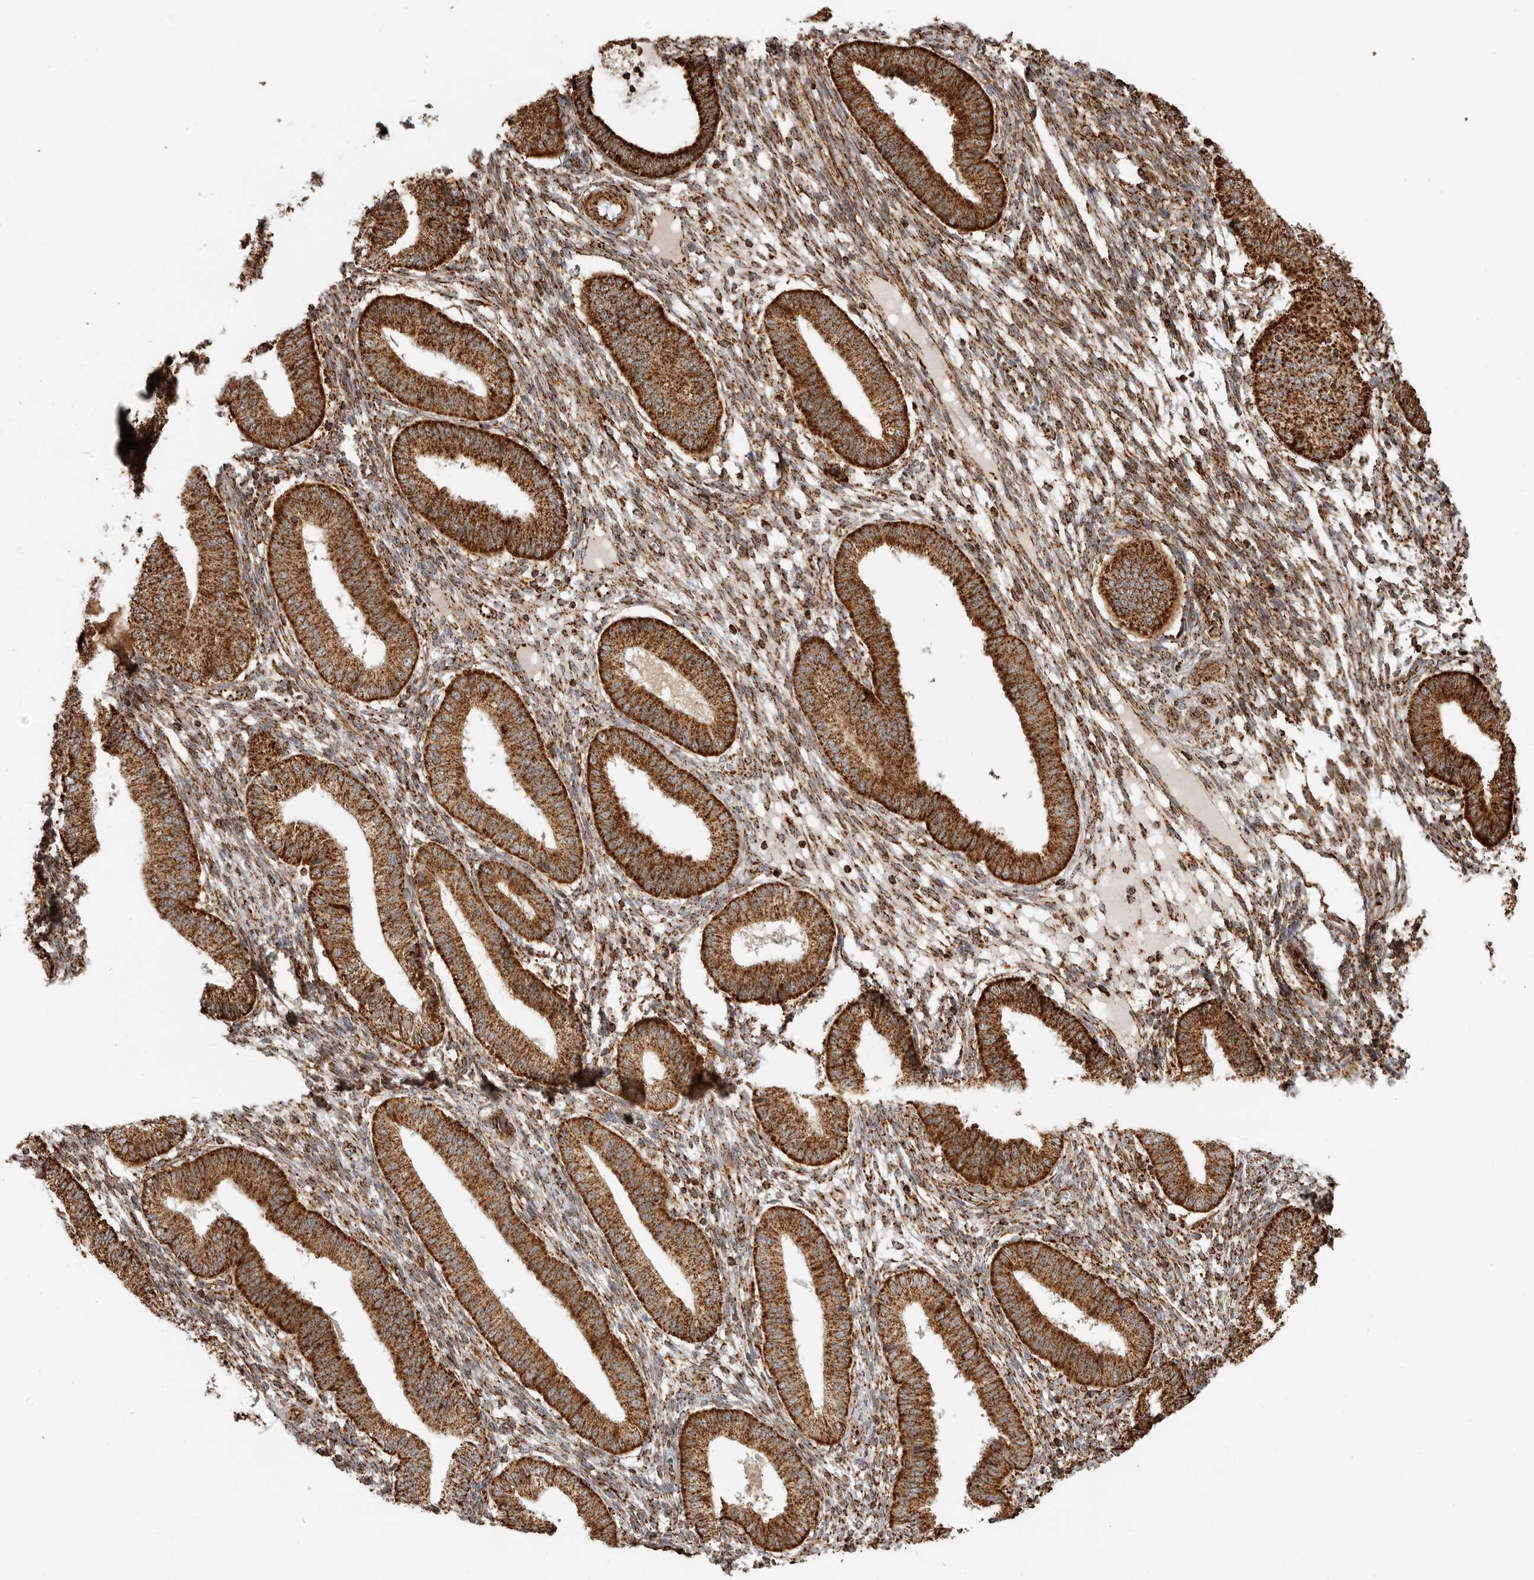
{"staining": {"intensity": "strong", "quantity": ">75%", "location": "cytoplasmic/membranous"}, "tissue": "endometrium", "cell_type": "Cells in endometrial stroma", "image_type": "normal", "snomed": [{"axis": "morphology", "description": "Normal tissue, NOS"}, {"axis": "topography", "description": "Endometrium"}], "caption": "Protein expression analysis of benign human endometrium reveals strong cytoplasmic/membranous staining in approximately >75% of cells in endometrial stroma.", "gene": "BMP2K", "patient": {"sex": "female", "age": 39}}